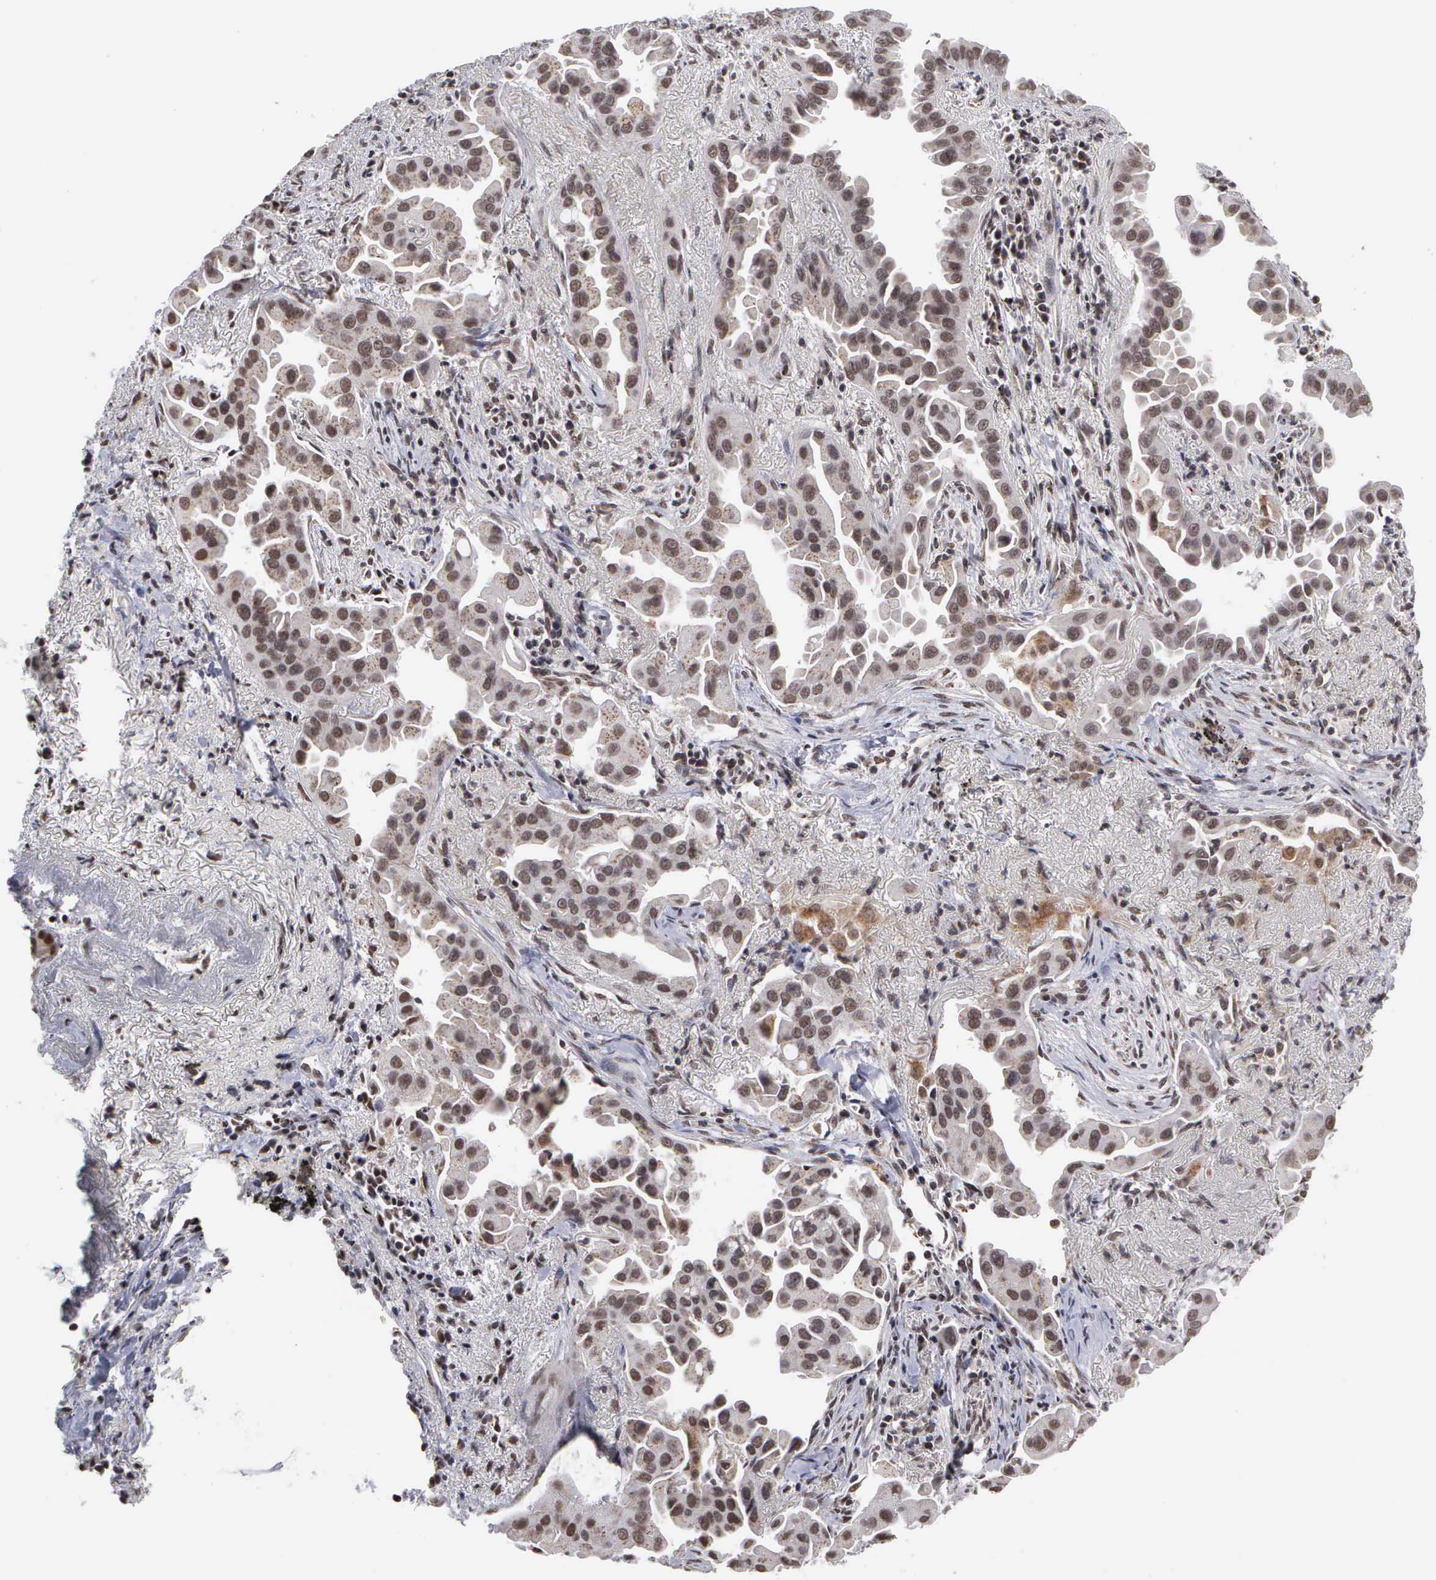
{"staining": {"intensity": "moderate", "quantity": ">75%", "location": "cytoplasmic/membranous,nuclear"}, "tissue": "lung cancer", "cell_type": "Tumor cells", "image_type": "cancer", "snomed": [{"axis": "morphology", "description": "Adenocarcinoma, NOS"}, {"axis": "topography", "description": "Lung"}], "caption": "An immunohistochemistry image of tumor tissue is shown. Protein staining in brown highlights moderate cytoplasmic/membranous and nuclear positivity in lung cancer within tumor cells.", "gene": "GTF2A1", "patient": {"sex": "male", "age": 68}}